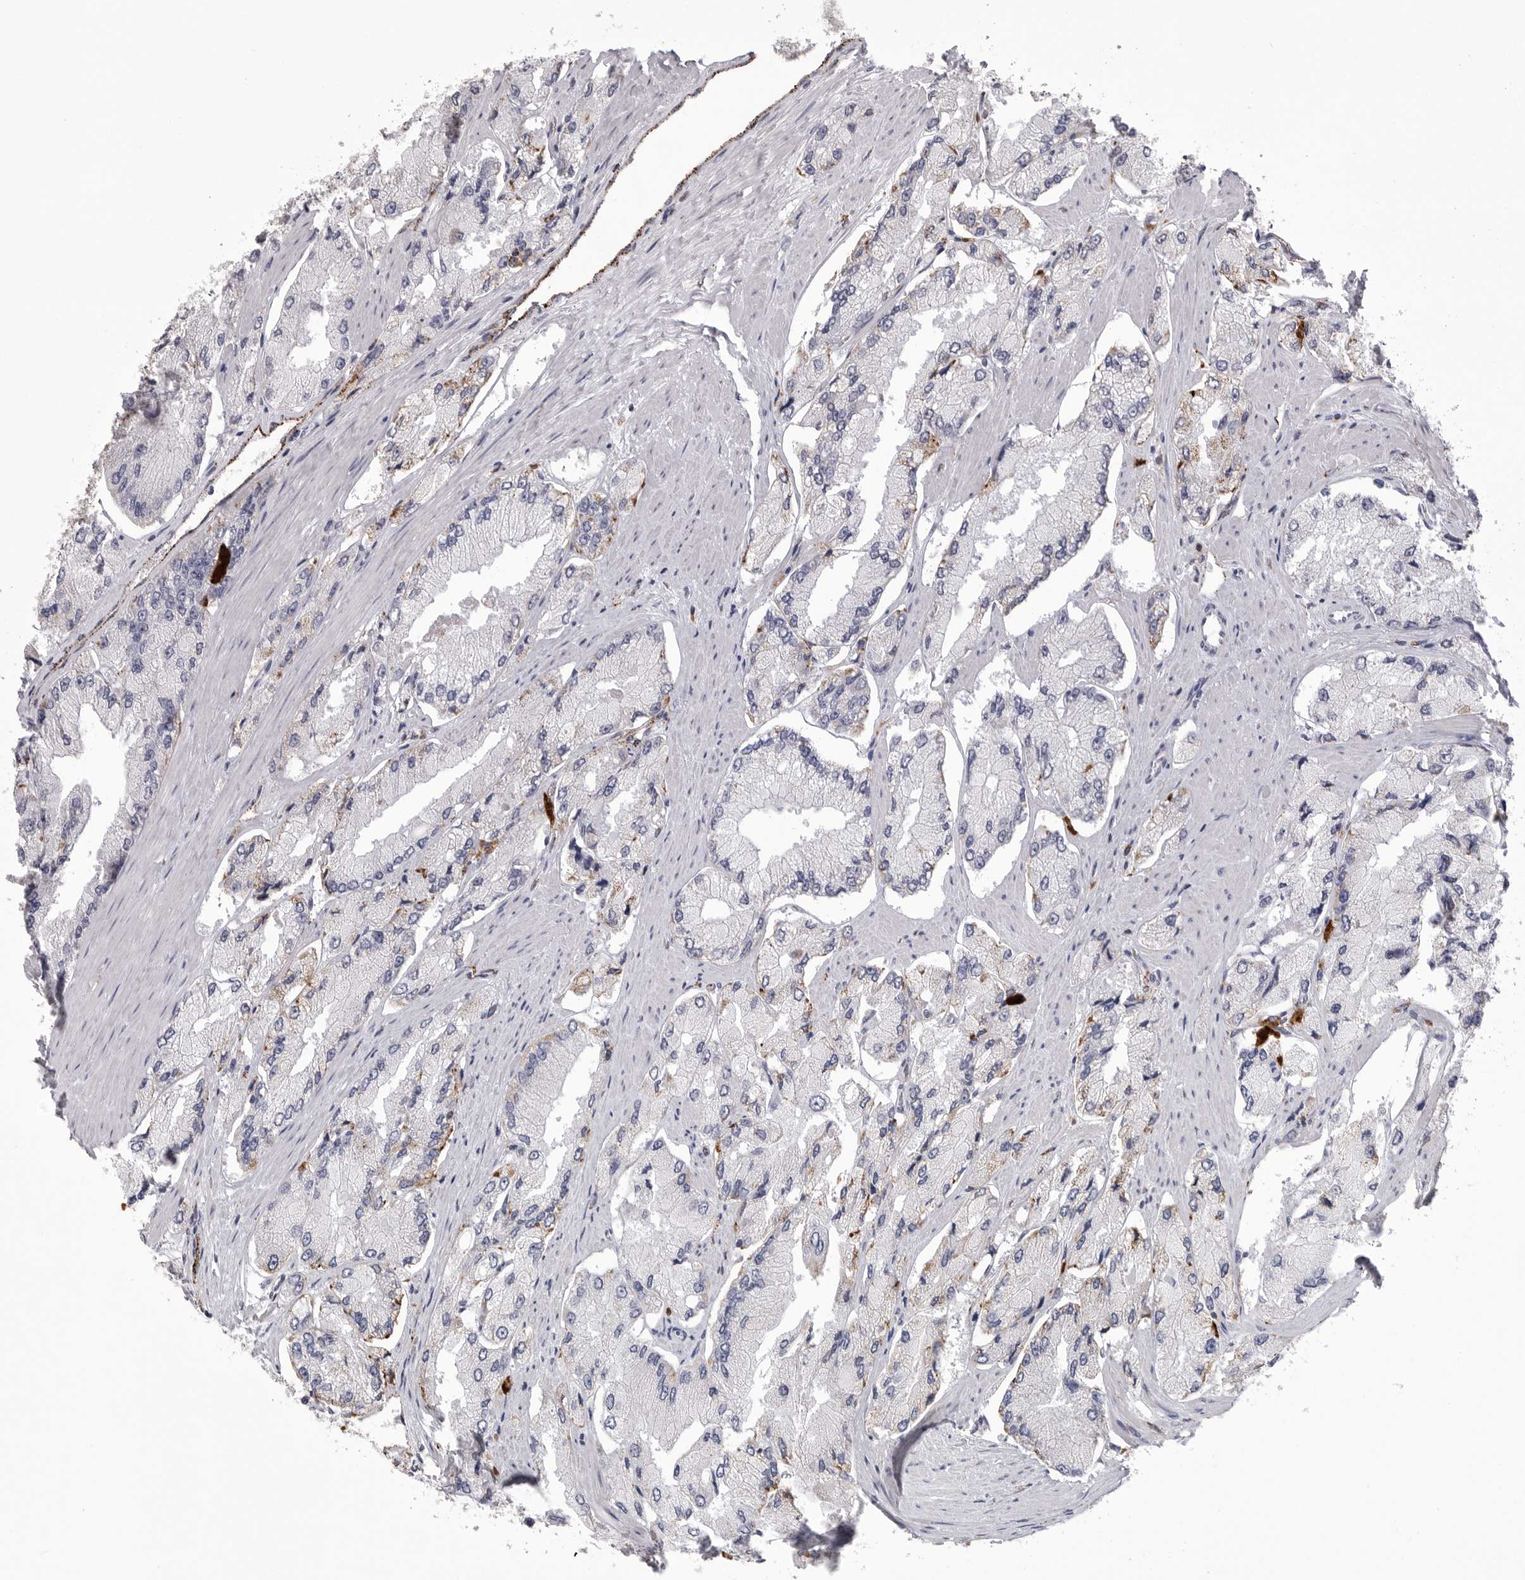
{"staining": {"intensity": "negative", "quantity": "none", "location": "none"}, "tissue": "prostate cancer", "cell_type": "Tumor cells", "image_type": "cancer", "snomed": [{"axis": "morphology", "description": "Adenocarcinoma, High grade"}, {"axis": "topography", "description": "Prostate"}], "caption": "Image shows no significant protein staining in tumor cells of prostate cancer.", "gene": "PSPN", "patient": {"sex": "male", "age": 58}}